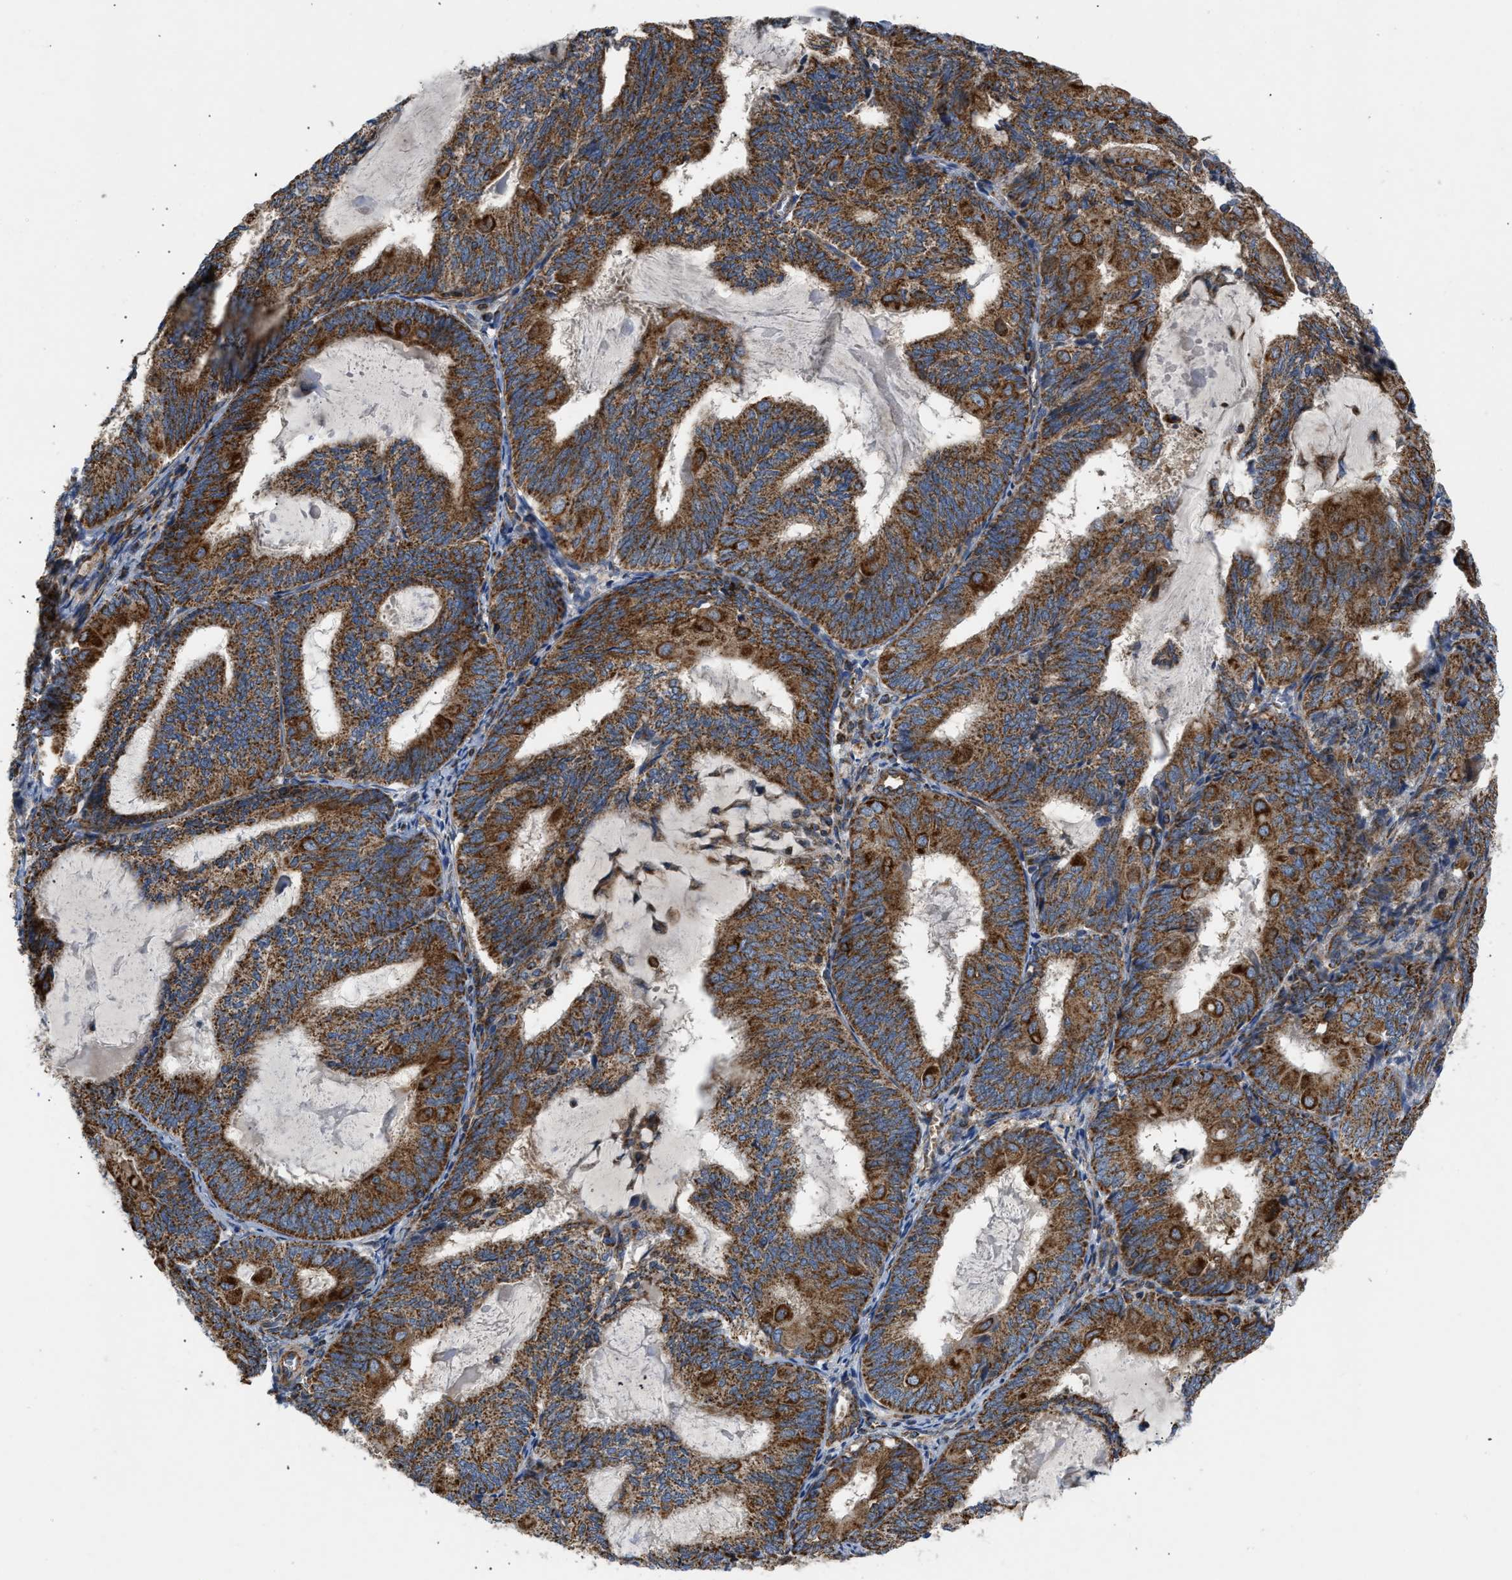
{"staining": {"intensity": "strong", "quantity": ">75%", "location": "cytoplasmic/membranous"}, "tissue": "endometrial cancer", "cell_type": "Tumor cells", "image_type": "cancer", "snomed": [{"axis": "morphology", "description": "Adenocarcinoma, NOS"}, {"axis": "topography", "description": "Endometrium"}], "caption": "Immunohistochemistry photomicrograph of endometrial cancer (adenocarcinoma) stained for a protein (brown), which demonstrates high levels of strong cytoplasmic/membranous expression in approximately >75% of tumor cells.", "gene": "OPTN", "patient": {"sex": "female", "age": 81}}